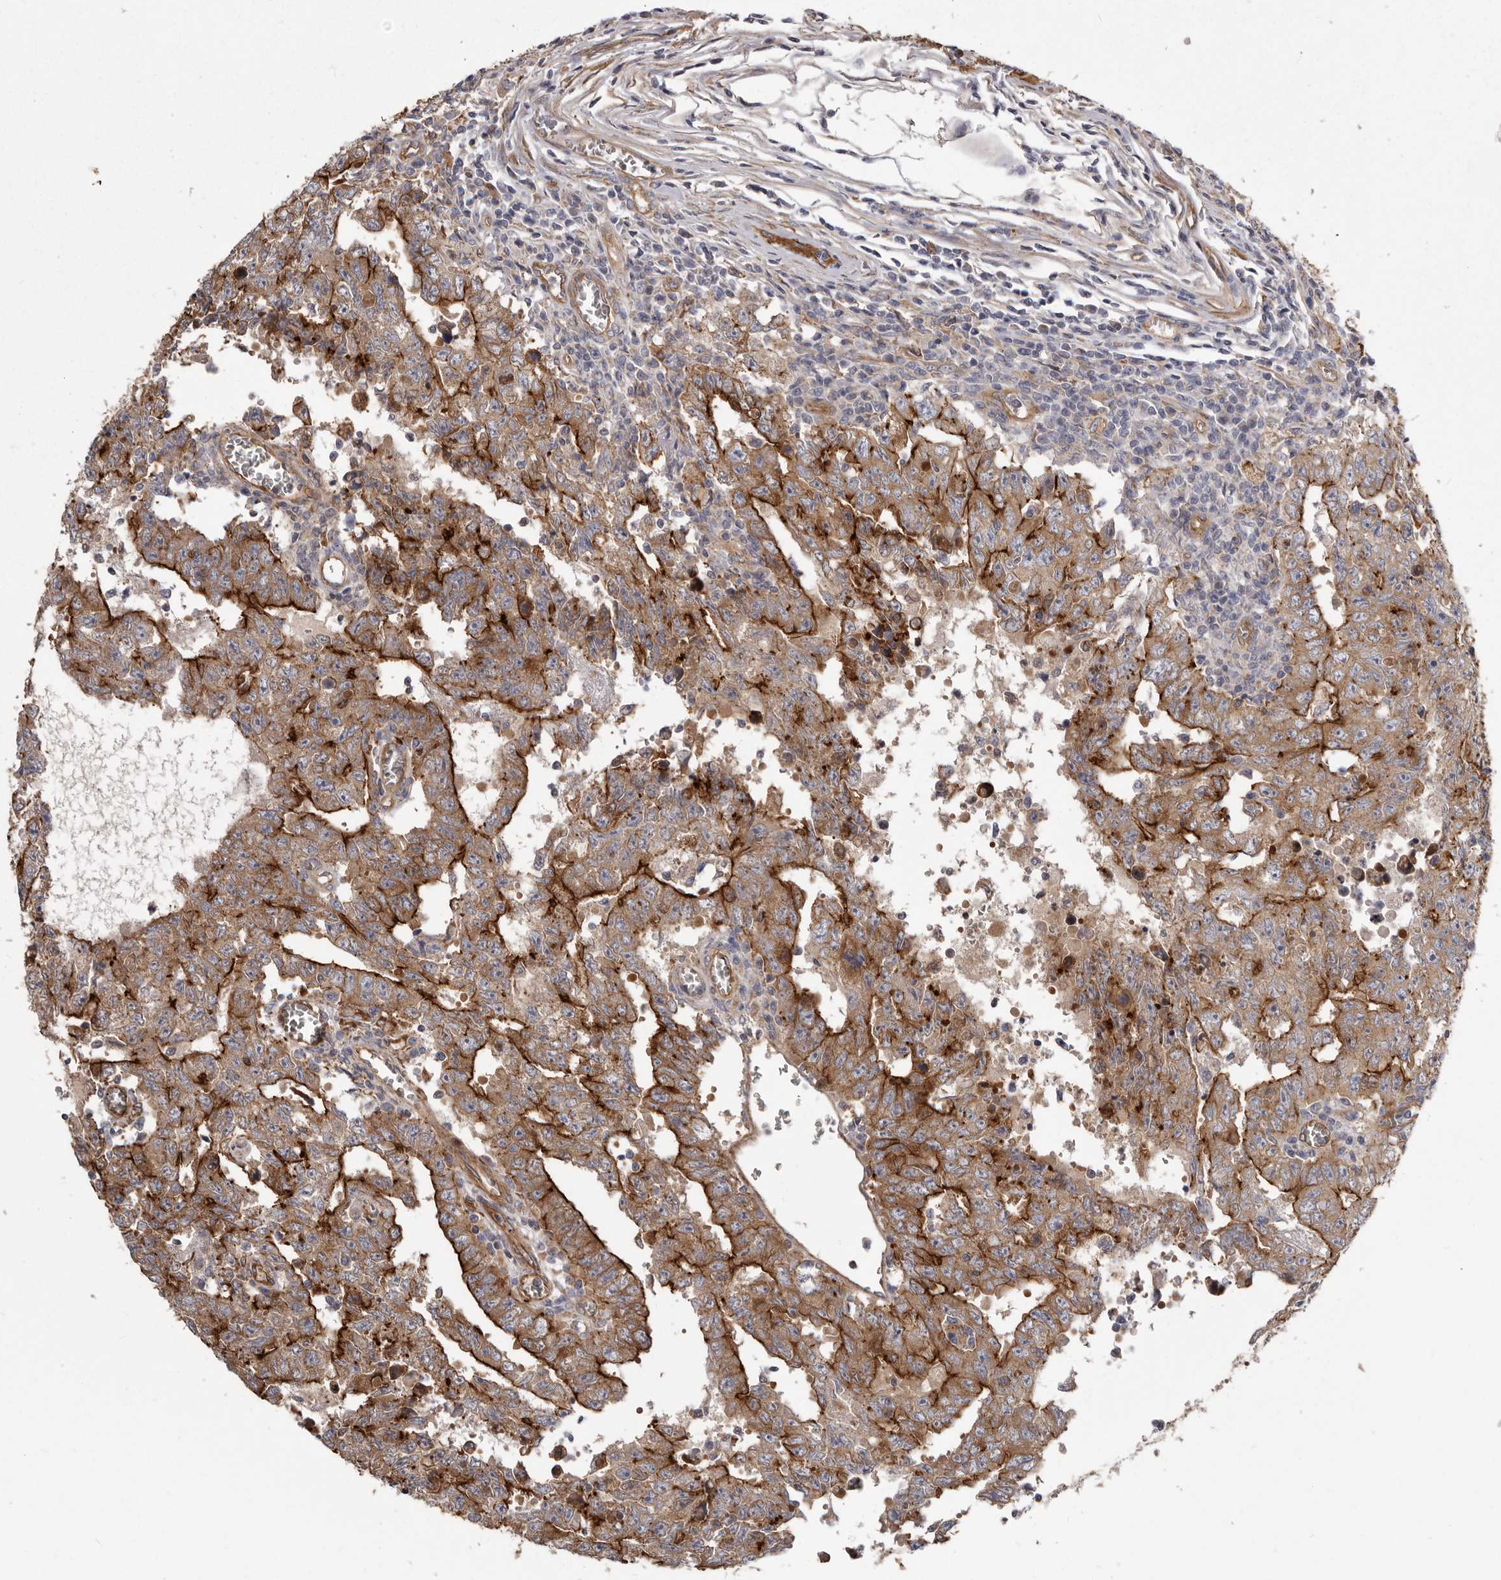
{"staining": {"intensity": "strong", "quantity": ">75%", "location": "cytoplasmic/membranous"}, "tissue": "testis cancer", "cell_type": "Tumor cells", "image_type": "cancer", "snomed": [{"axis": "morphology", "description": "Carcinoma, Embryonal, NOS"}, {"axis": "topography", "description": "Testis"}], "caption": "Embryonal carcinoma (testis) tissue displays strong cytoplasmic/membranous expression in approximately >75% of tumor cells Ihc stains the protein in brown and the nuclei are stained blue.", "gene": "ENAH", "patient": {"sex": "male", "age": 26}}